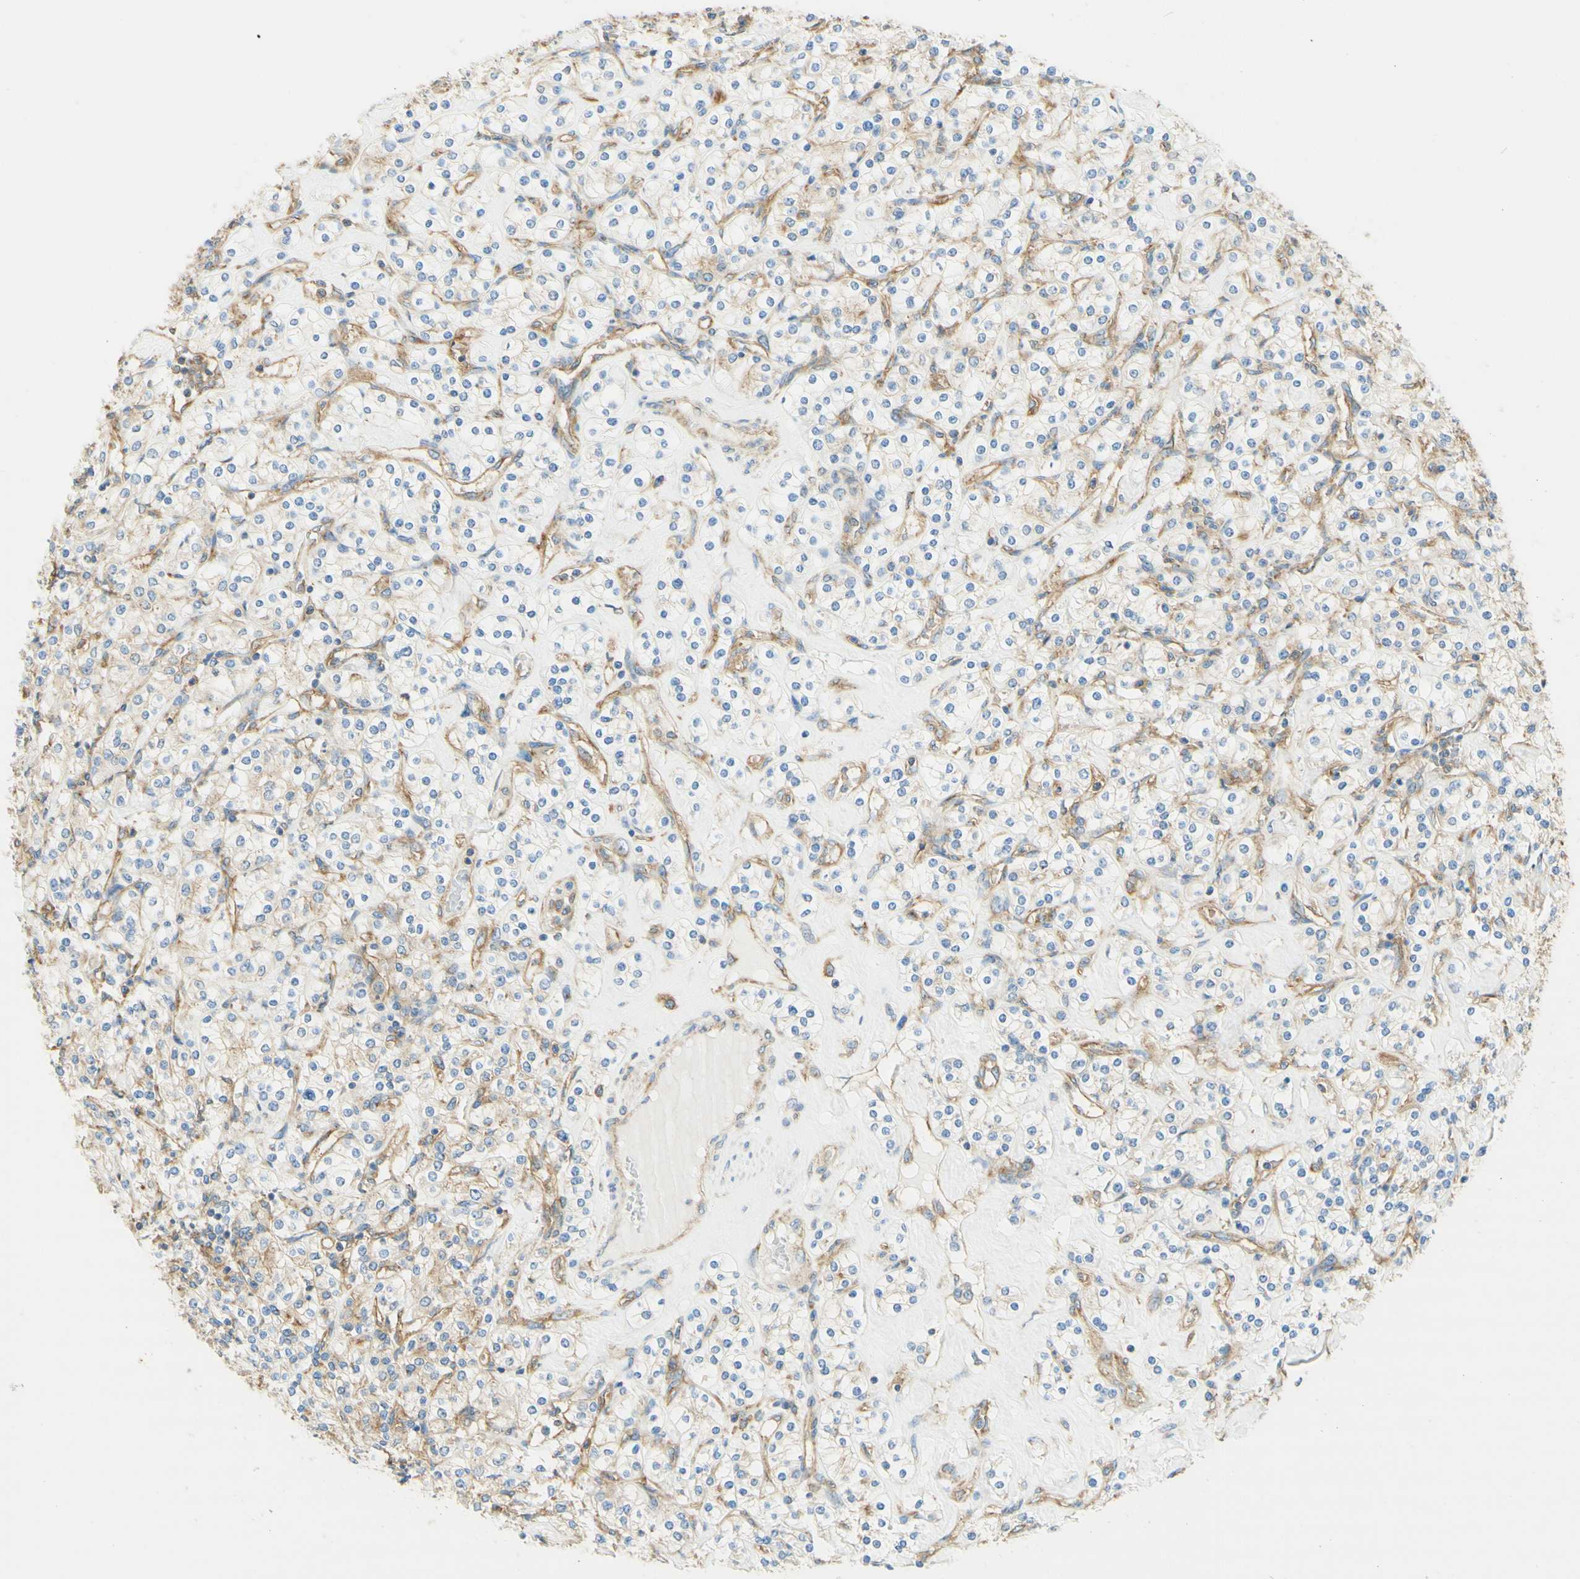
{"staining": {"intensity": "negative", "quantity": "none", "location": "none"}, "tissue": "renal cancer", "cell_type": "Tumor cells", "image_type": "cancer", "snomed": [{"axis": "morphology", "description": "Adenocarcinoma, NOS"}, {"axis": "topography", "description": "Kidney"}], "caption": "Tumor cells show no significant positivity in renal cancer. Brightfield microscopy of immunohistochemistry stained with DAB (3,3'-diaminobenzidine) (brown) and hematoxylin (blue), captured at high magnification.", "gene": "CLTC", "patient": {"sex": "male", "age": 77}}